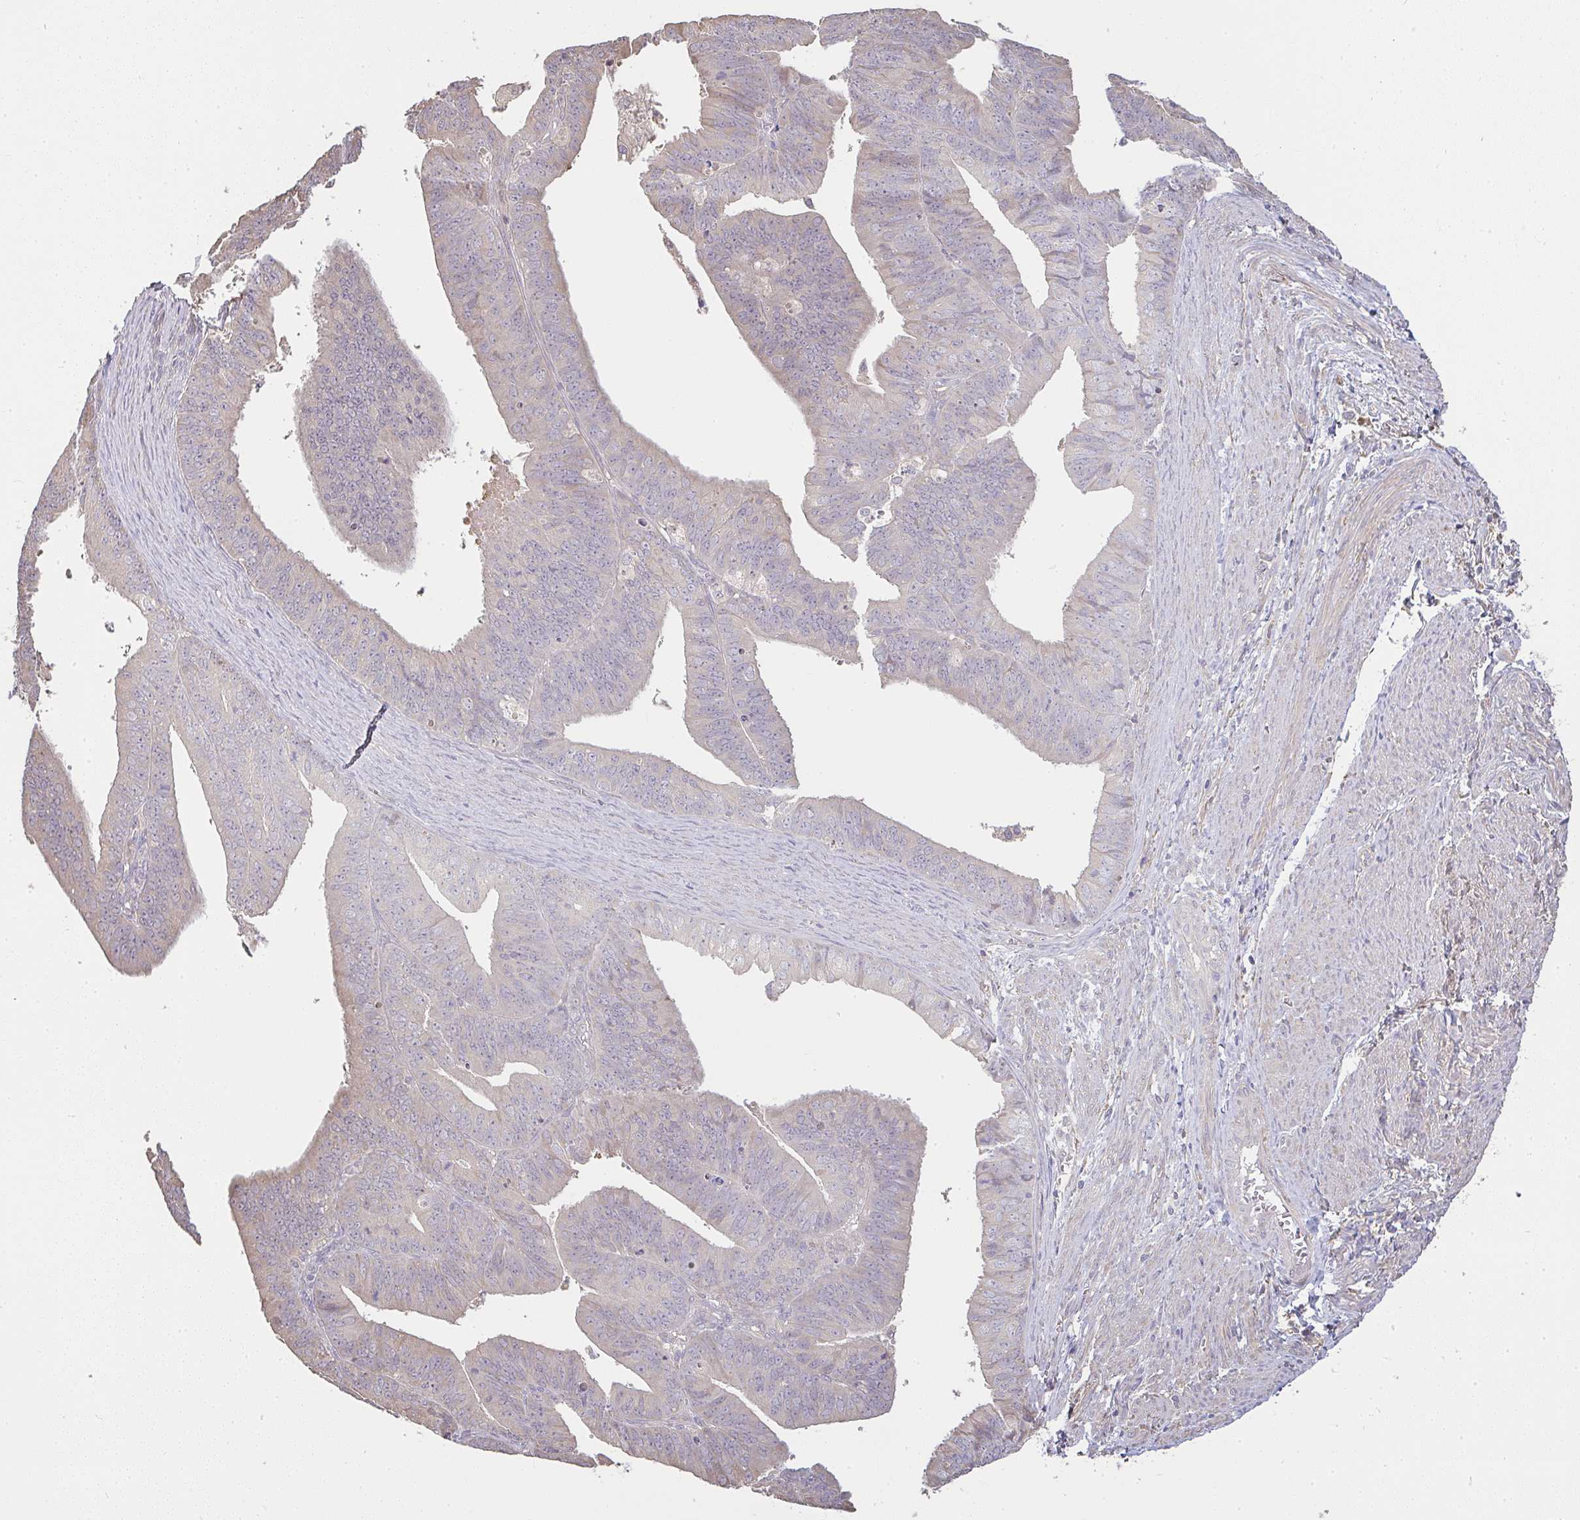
{"staining": {"intensity": "negative", "quantity": "none", "location": "none"}, "tissue": "endometrial cancer", "cell_type": "Tumor cells", "image_type": "cancer", "snomed": [{"axis": "morphology", "description": "Adenocarcinoma, NOS"}, {"axis": "topography", "description": "Endometrium"}], "caption": "IHC micrograph of neoplastic tissue: human endometrial cancer (adenocarcinoma) stained with DAB (3,3'-diaminobenzidine) reveals no significant protein staining in tumor cells.", "gene": "BRINP3", "patient": {"sex": "female", "age": 73}}